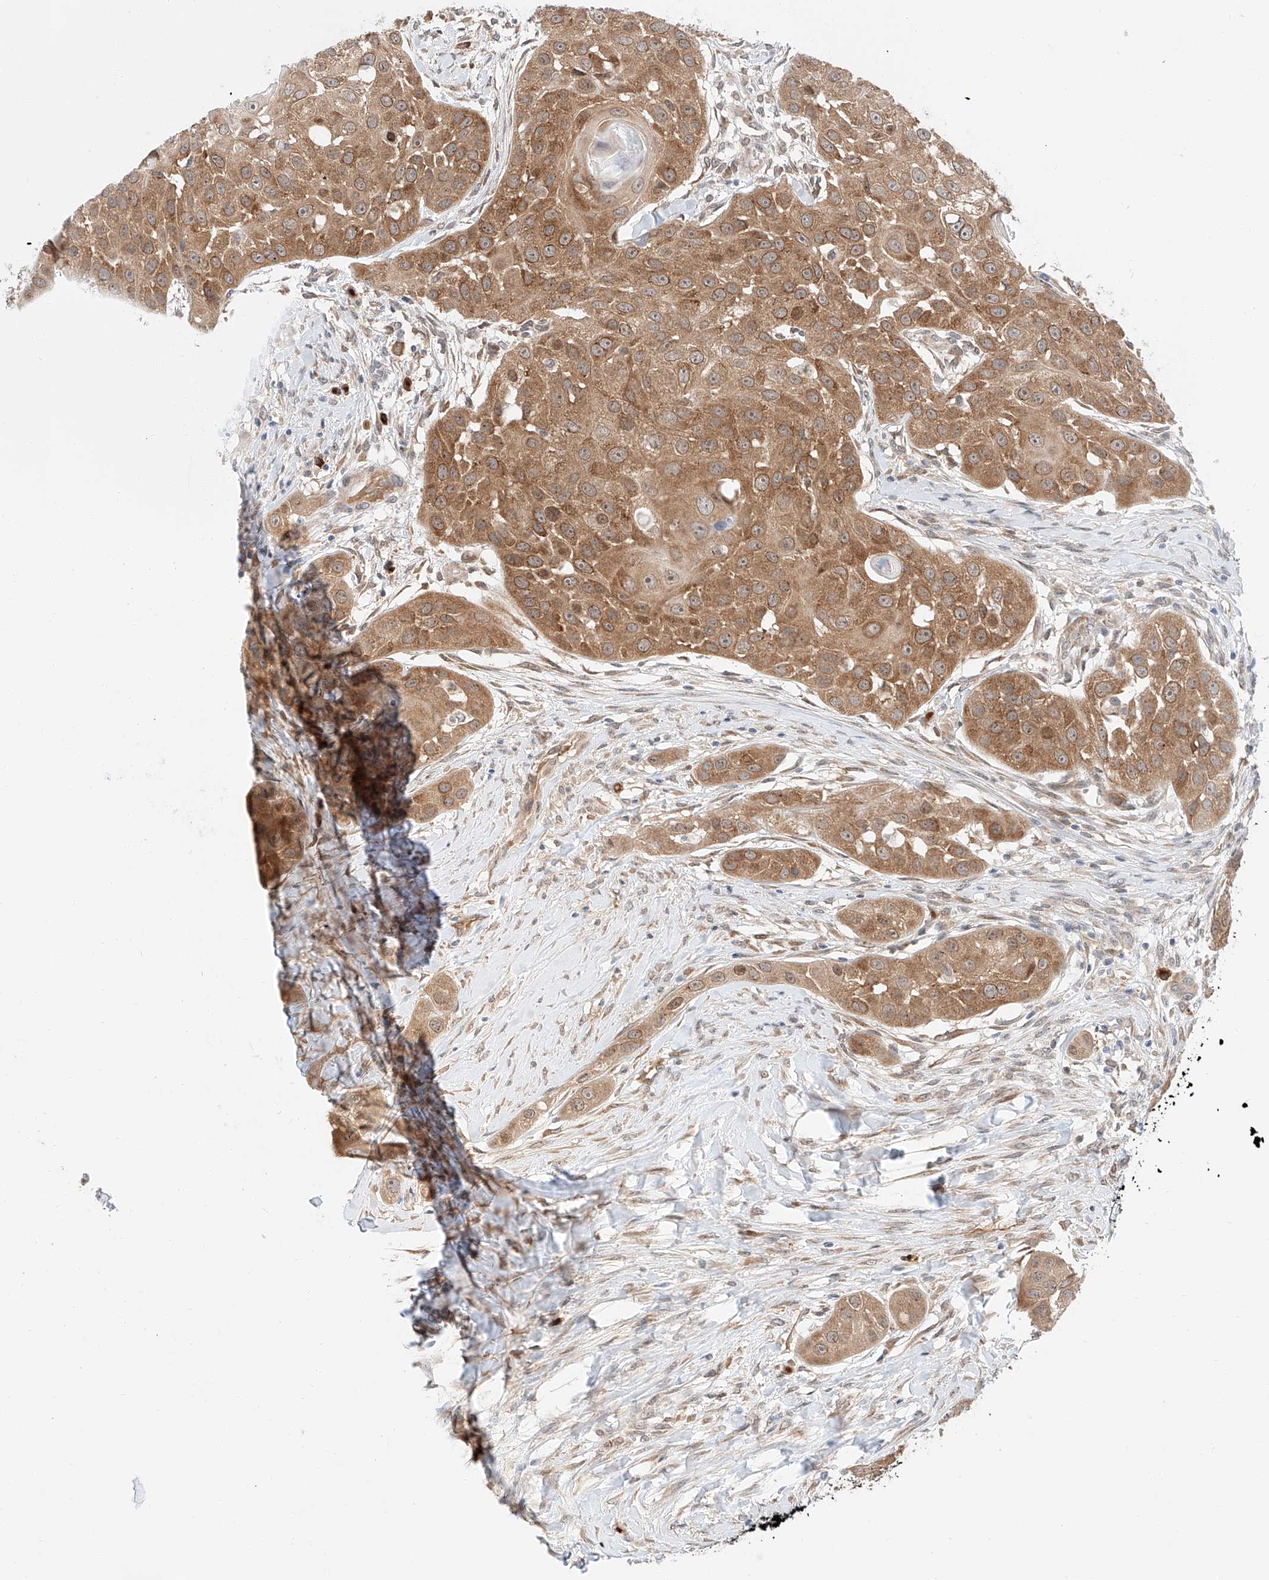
{"staining": {"intensity": "moderate", "quantity": ">75%", "location": "cytoplasmic/membranous"}, "tissue": "head and neck cancer", "cell_type": "Tumor cells", "image_type": "cancer", "snomed": [{"axis": "morphology", "description": "Normal tissue, NOS"}, {"axis": "morphology", "description": "Squamous cell carcinoma, NOS"}, {"axis": "topography", "description": "Skeletal muscle"}, {"axis": "topography", "description": "Head-Neck"}], "caption": "An immunohistochemistry (IHC) image of tumor tissue is shown. Protein staining in brown shows moderate cytoplasmic/membranous positivity in head and neck squamous cell carcinoma within tumor cells.", "gene": "CARMIL1", "patient": {"sex": "male", "age": 51}}